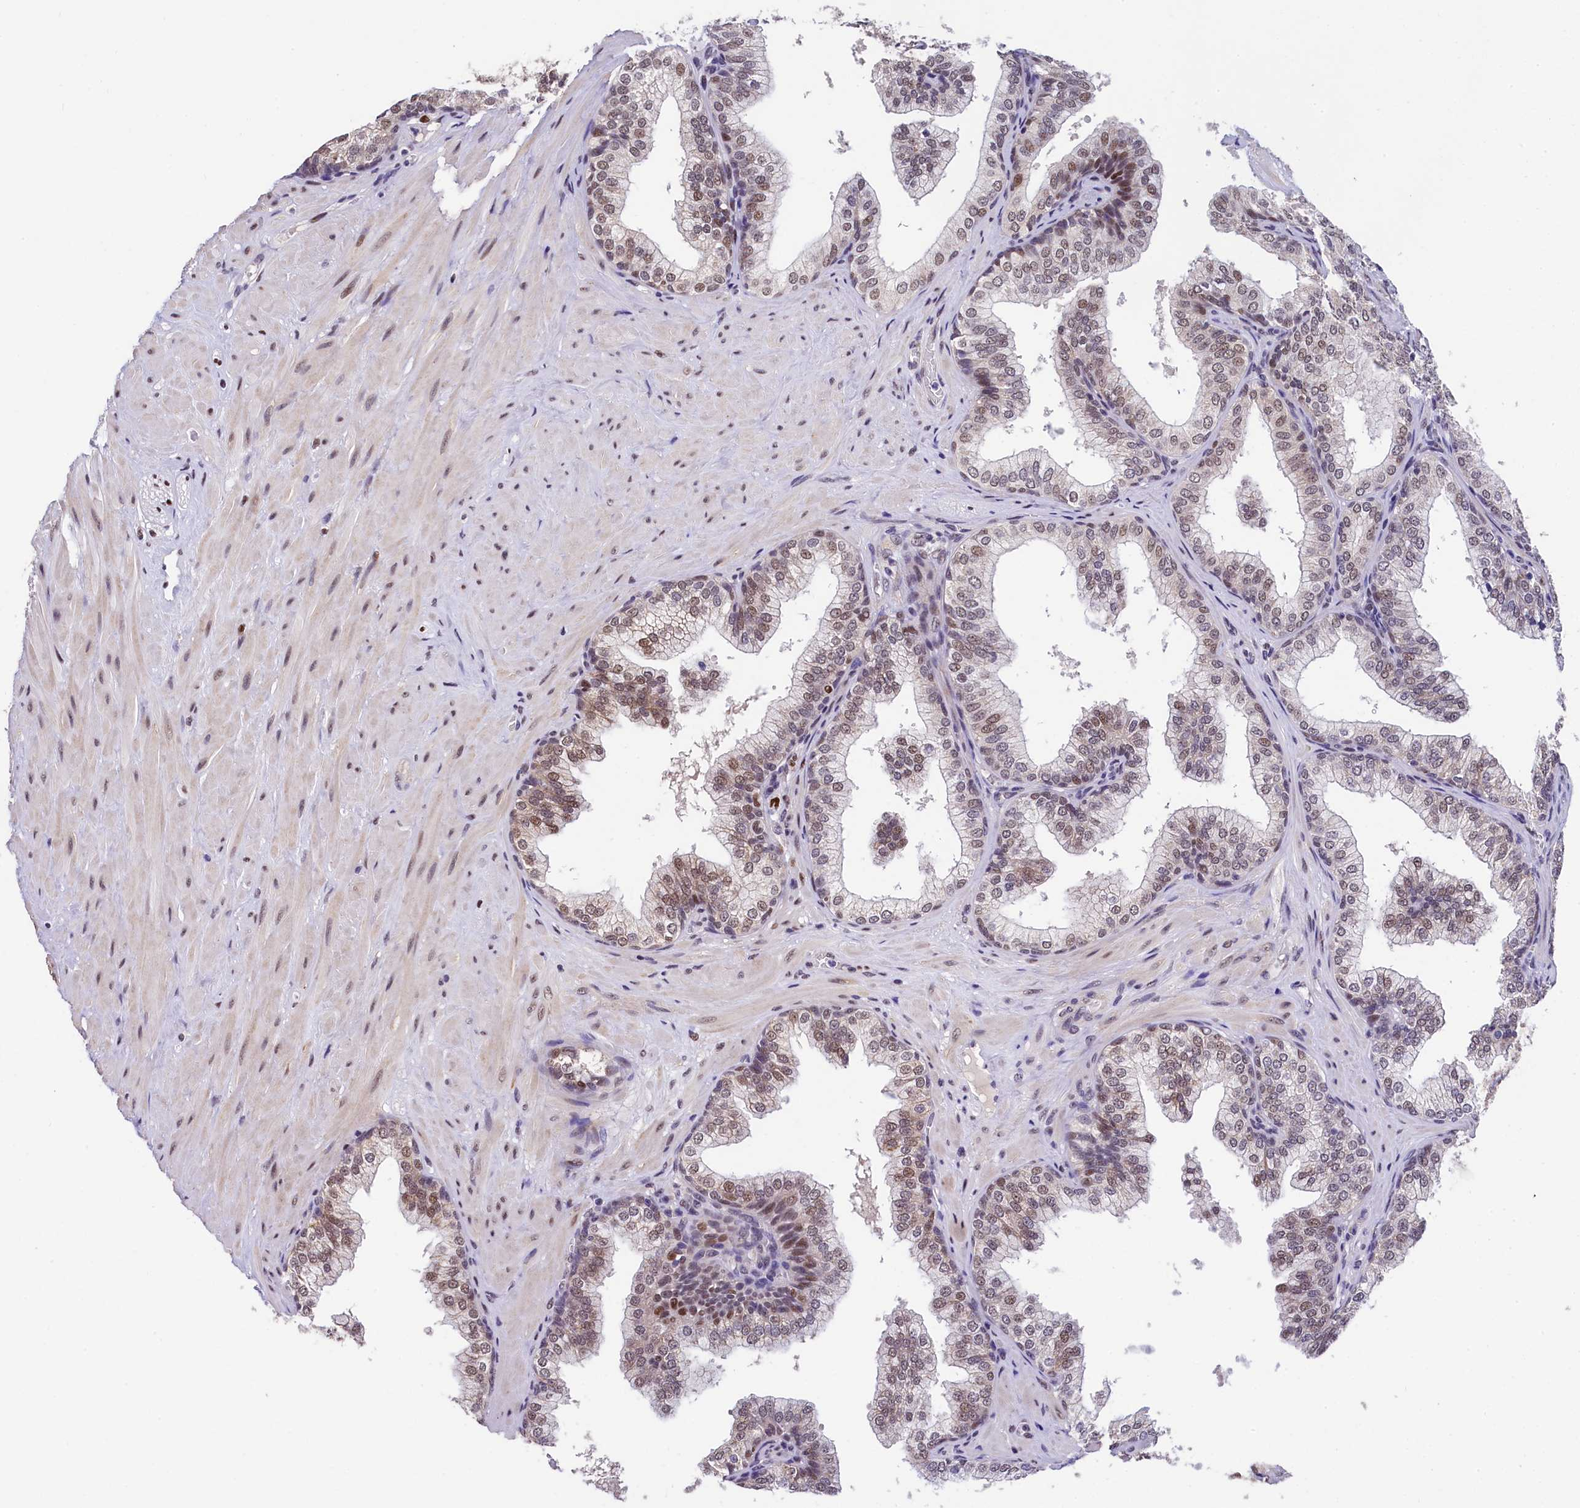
{"staining": {"intensity": "moderate", "quantity": "25%-75%", "location": "nuclear"}, "tissue": "prostate", "cell_type": "Glandular cells", "image_type": "normal", "snomed": [{"axis": "morphology", "description": "Normal tissue, NOS"}, {"axis": "topography", "description": "Prostate"}], "caption": "Prostate stained for a protein shows moderate nuclear positivity in glandular cells. Immunohistochemistry stains the protein of interest in brown and the nuclei are stained blue.", "gene": "HECTD4", "patient": {"sex": "male", "age": 60}}